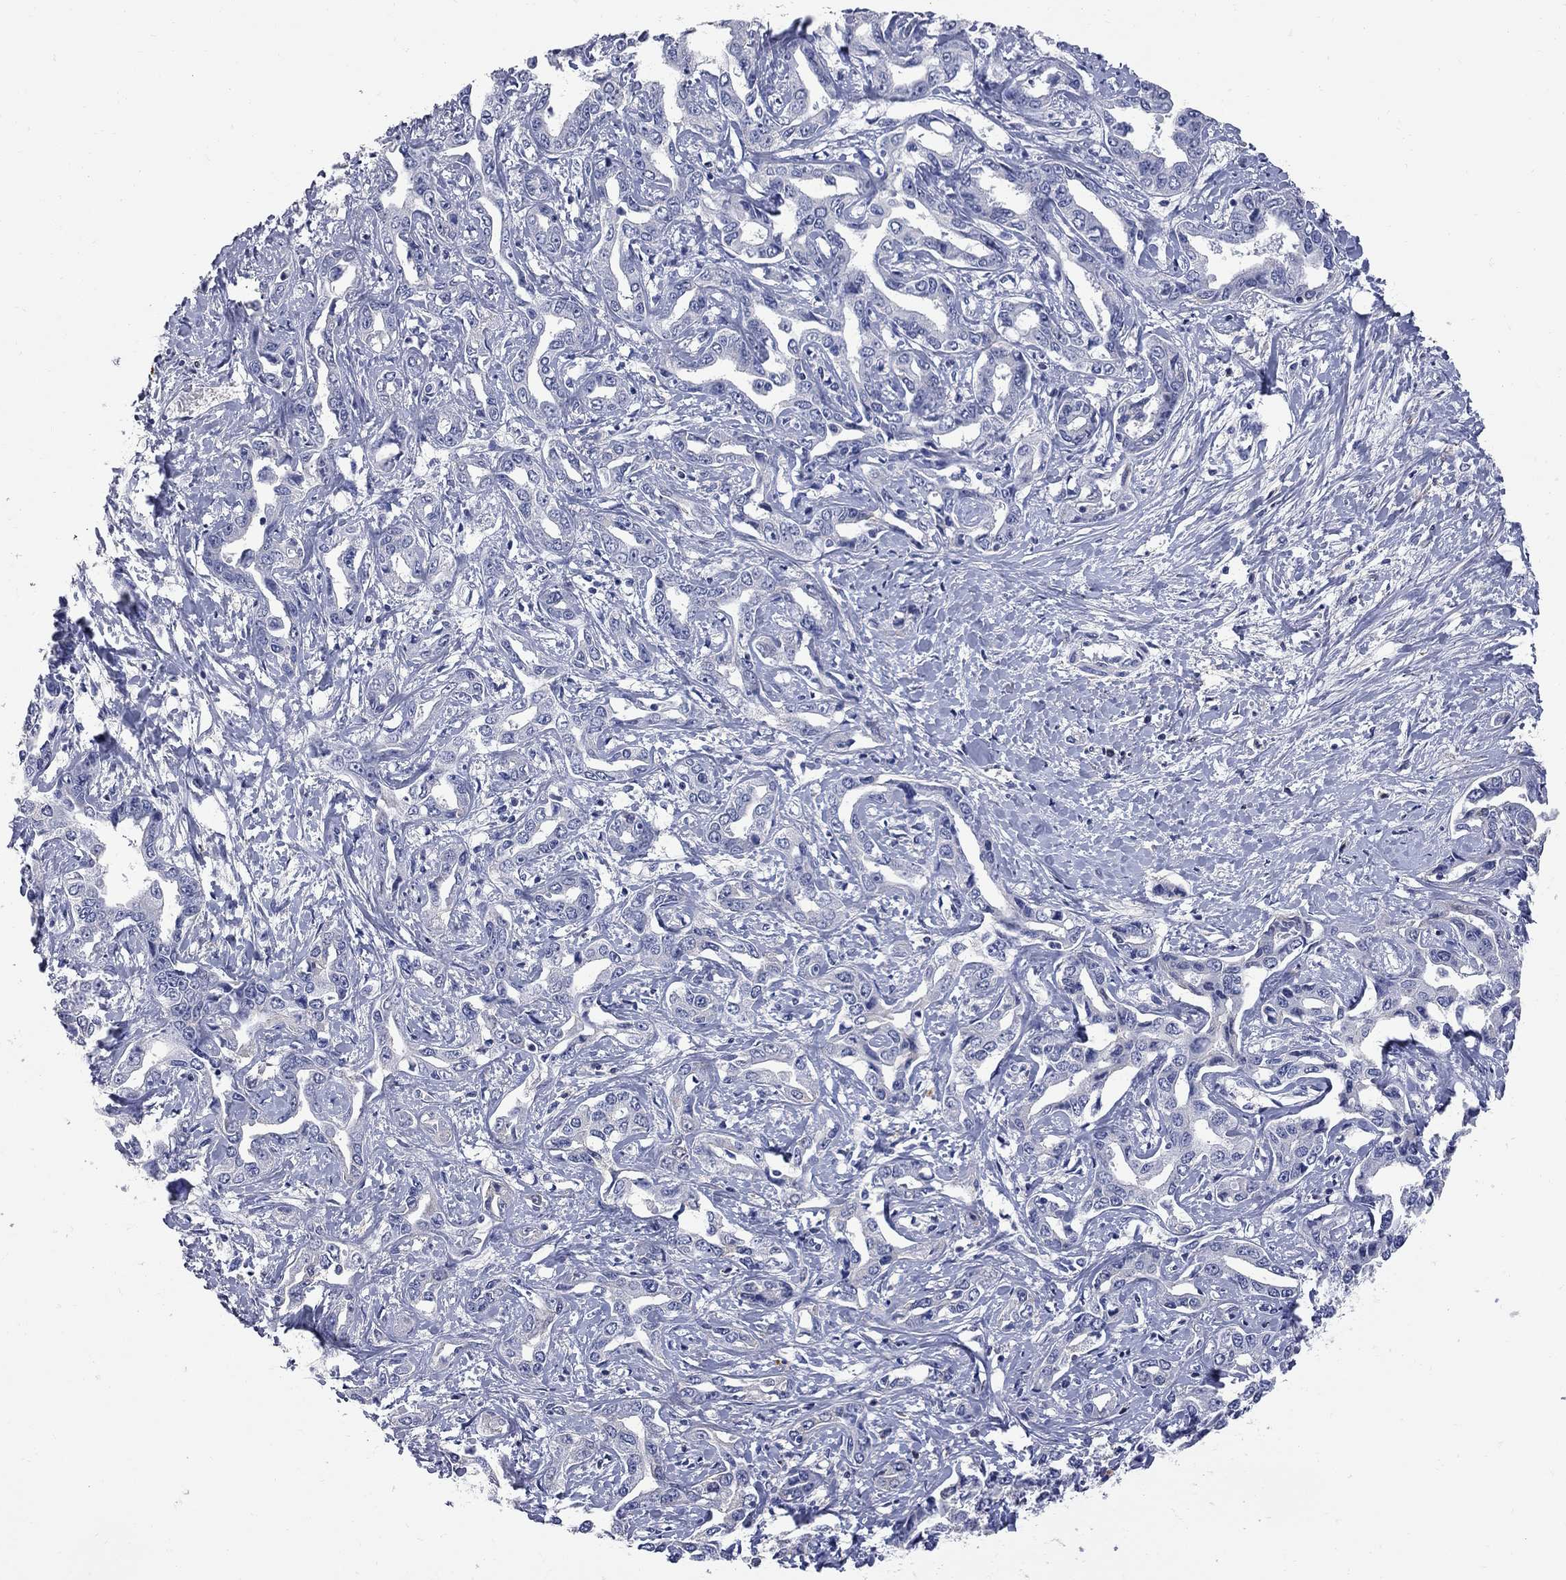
{"staining": {"intensity": "negative", "quantity": "none", "location": "none"}, "tissue": "liver cancer", "cell_type": "Tumor cells", "image_type": "cancer", "snomed": [{"axis": "morphology", "description": "Cholangiocarcinoma"}, {"axis": "topography", "description": "Liver"}], "caption": "This is a image of IHC staining of cholangiocarcinoma (liver), which shows no staining in tumor cells.", "gene": "FAM221B", "patient": {"sex": "male", "age": 59}}